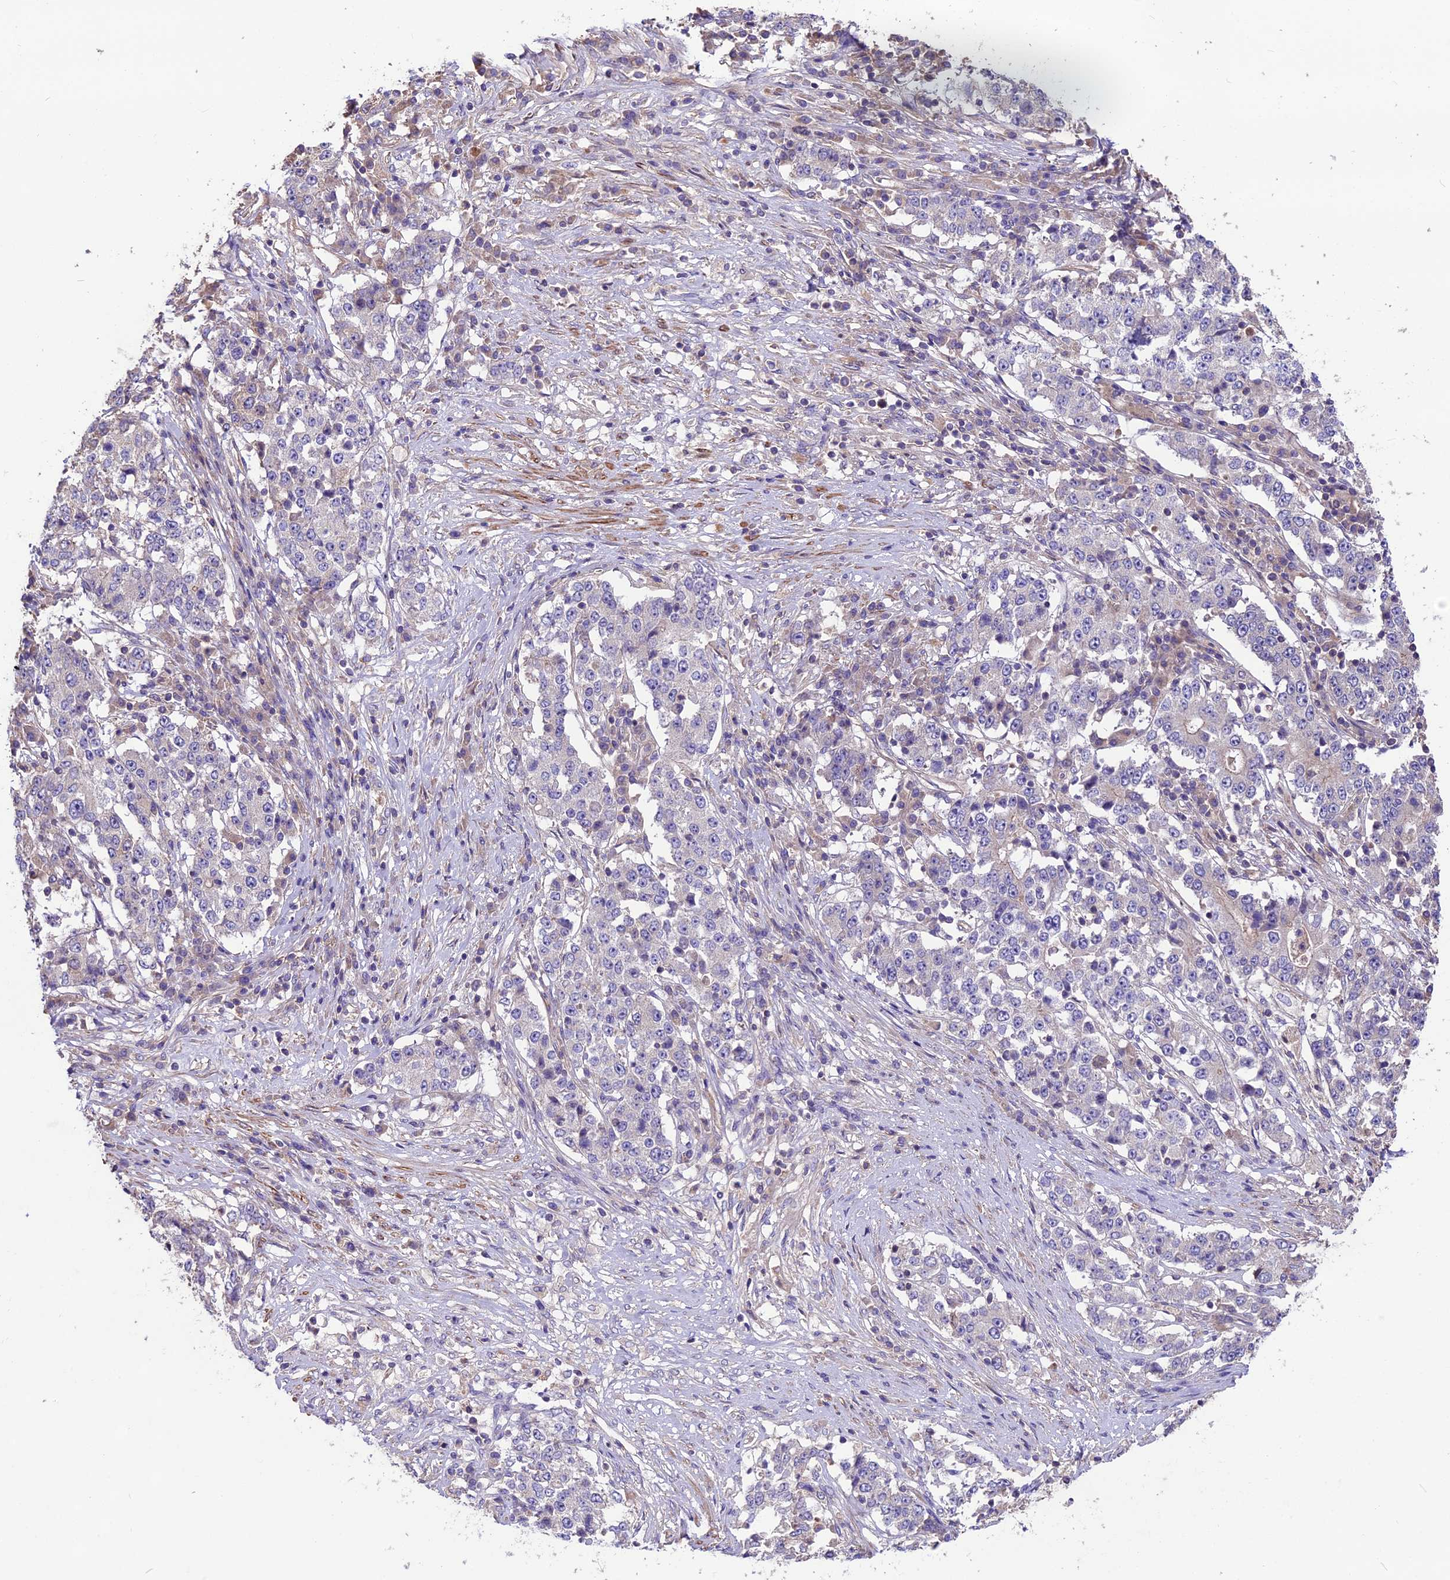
{"staining": {"intensity": "negative", "quantity": "none", "location": "none"}, "tissue": "stomach cancer", "cell_type": "Tumor cells", "image_type": "cancer", "snomed": [{"axis": "morphology", "description": "Adenocarcinoma, NOS"}, {"axis": "topography", "description": "Stomach"}], "caption": "DAB immunohistochemical staining of stomach cancer exhibits no significant staining in tumor cells. Nuclei are stained in blue.", "gene": "ANO3", "patient": {"sex": "male", "age": 59}}